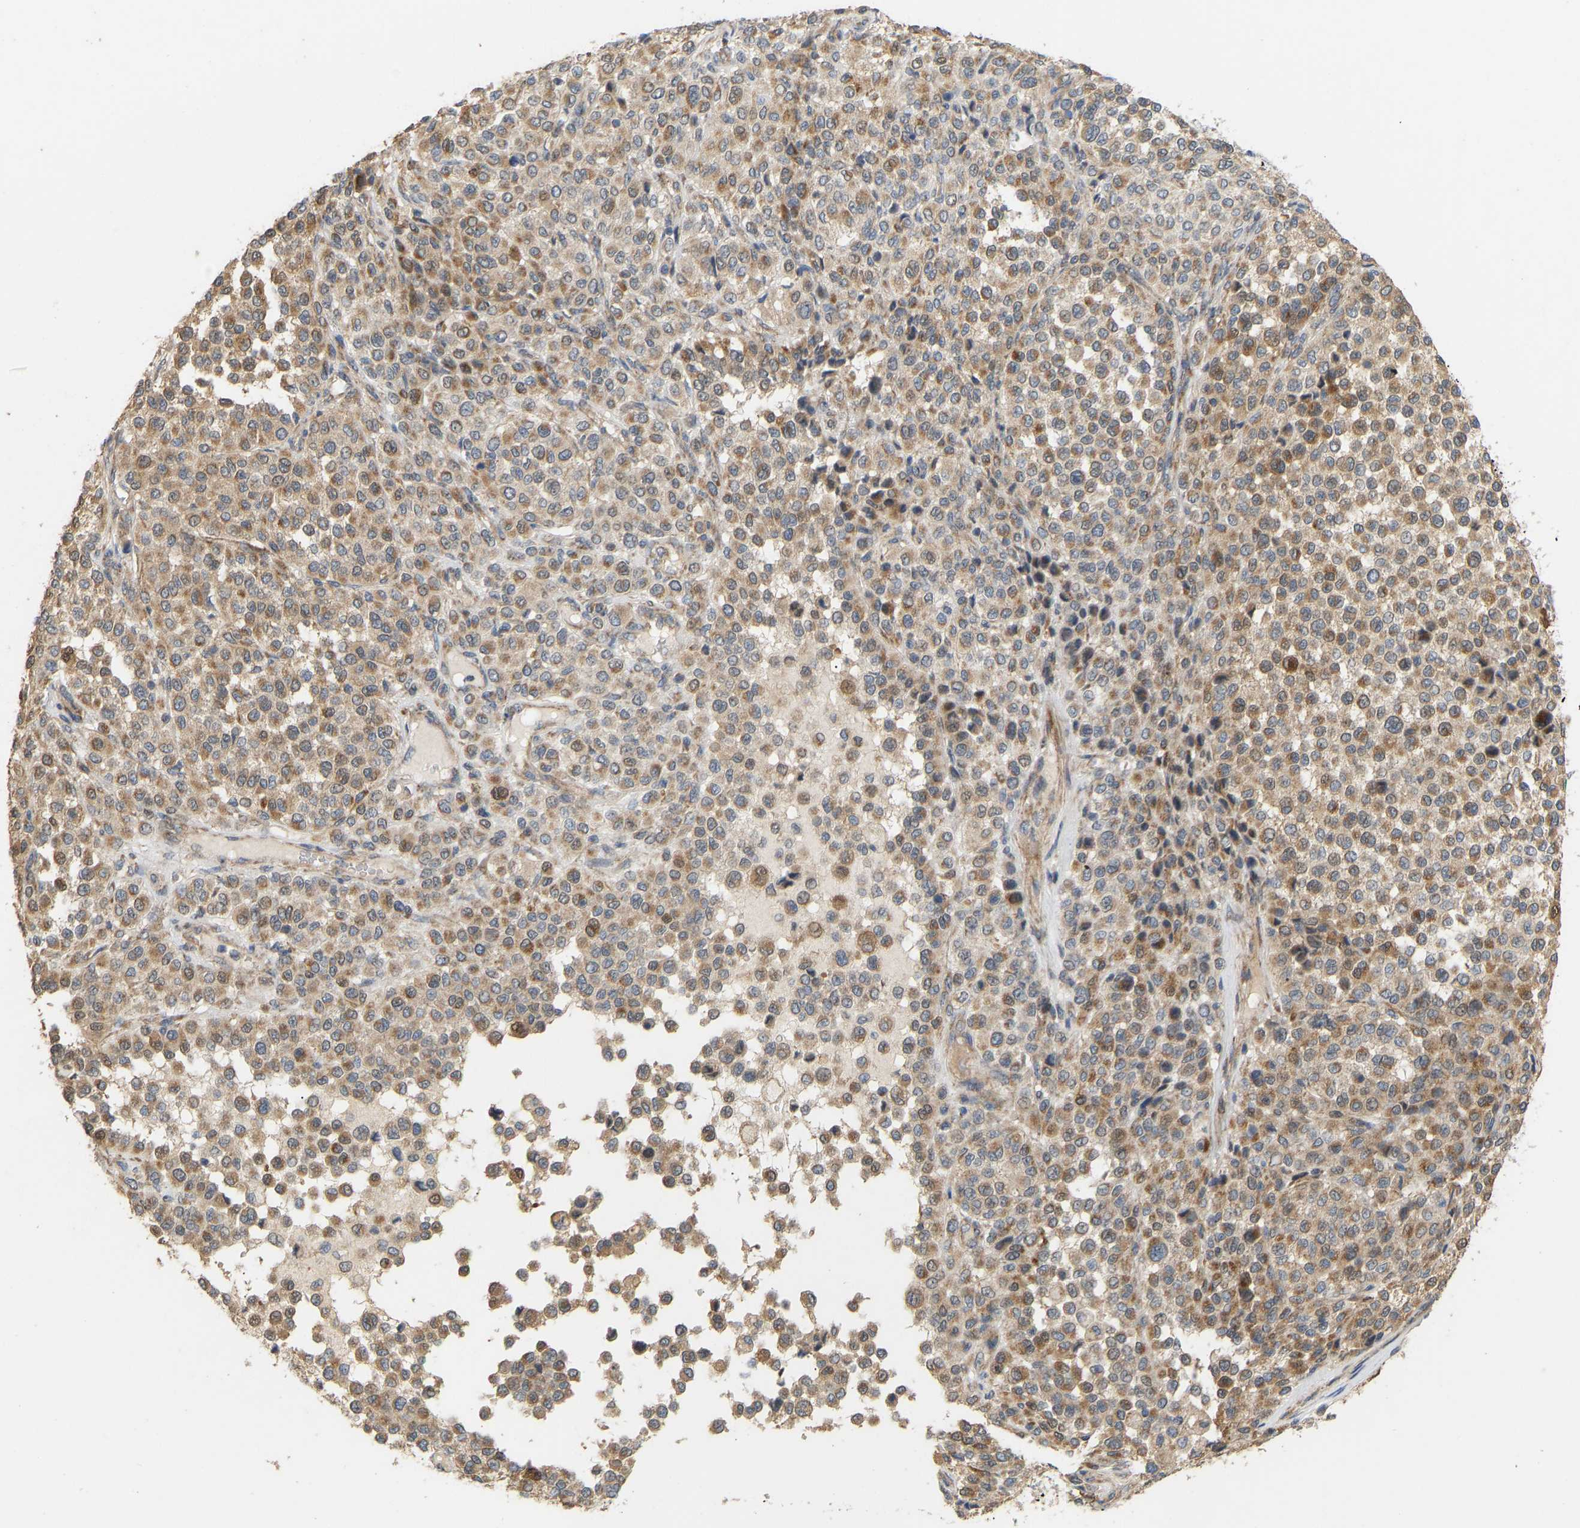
{"staining": {"intensity": "moderate", "quantity": ">75%", "location": "cytoplasmic/membranous"}, "tissue": "melanoma", "cell_type": "Tumor cells", "image_type": "cancer", "snomed": [{"axis": "morphology", "description": "Malignant melanoma, Metastatic site"}, {"axis": "topography", "description": "Pancreas"}], "caption": "This photomicrograph demonstrates IHC staining of malignant melanoma (metastatic site), with medium moderate cytoplasmic/membranous positivity in approximately >75% of tumor cells.", "gene": "HACD2", "patient": {"sex": "female", "age": 30}}